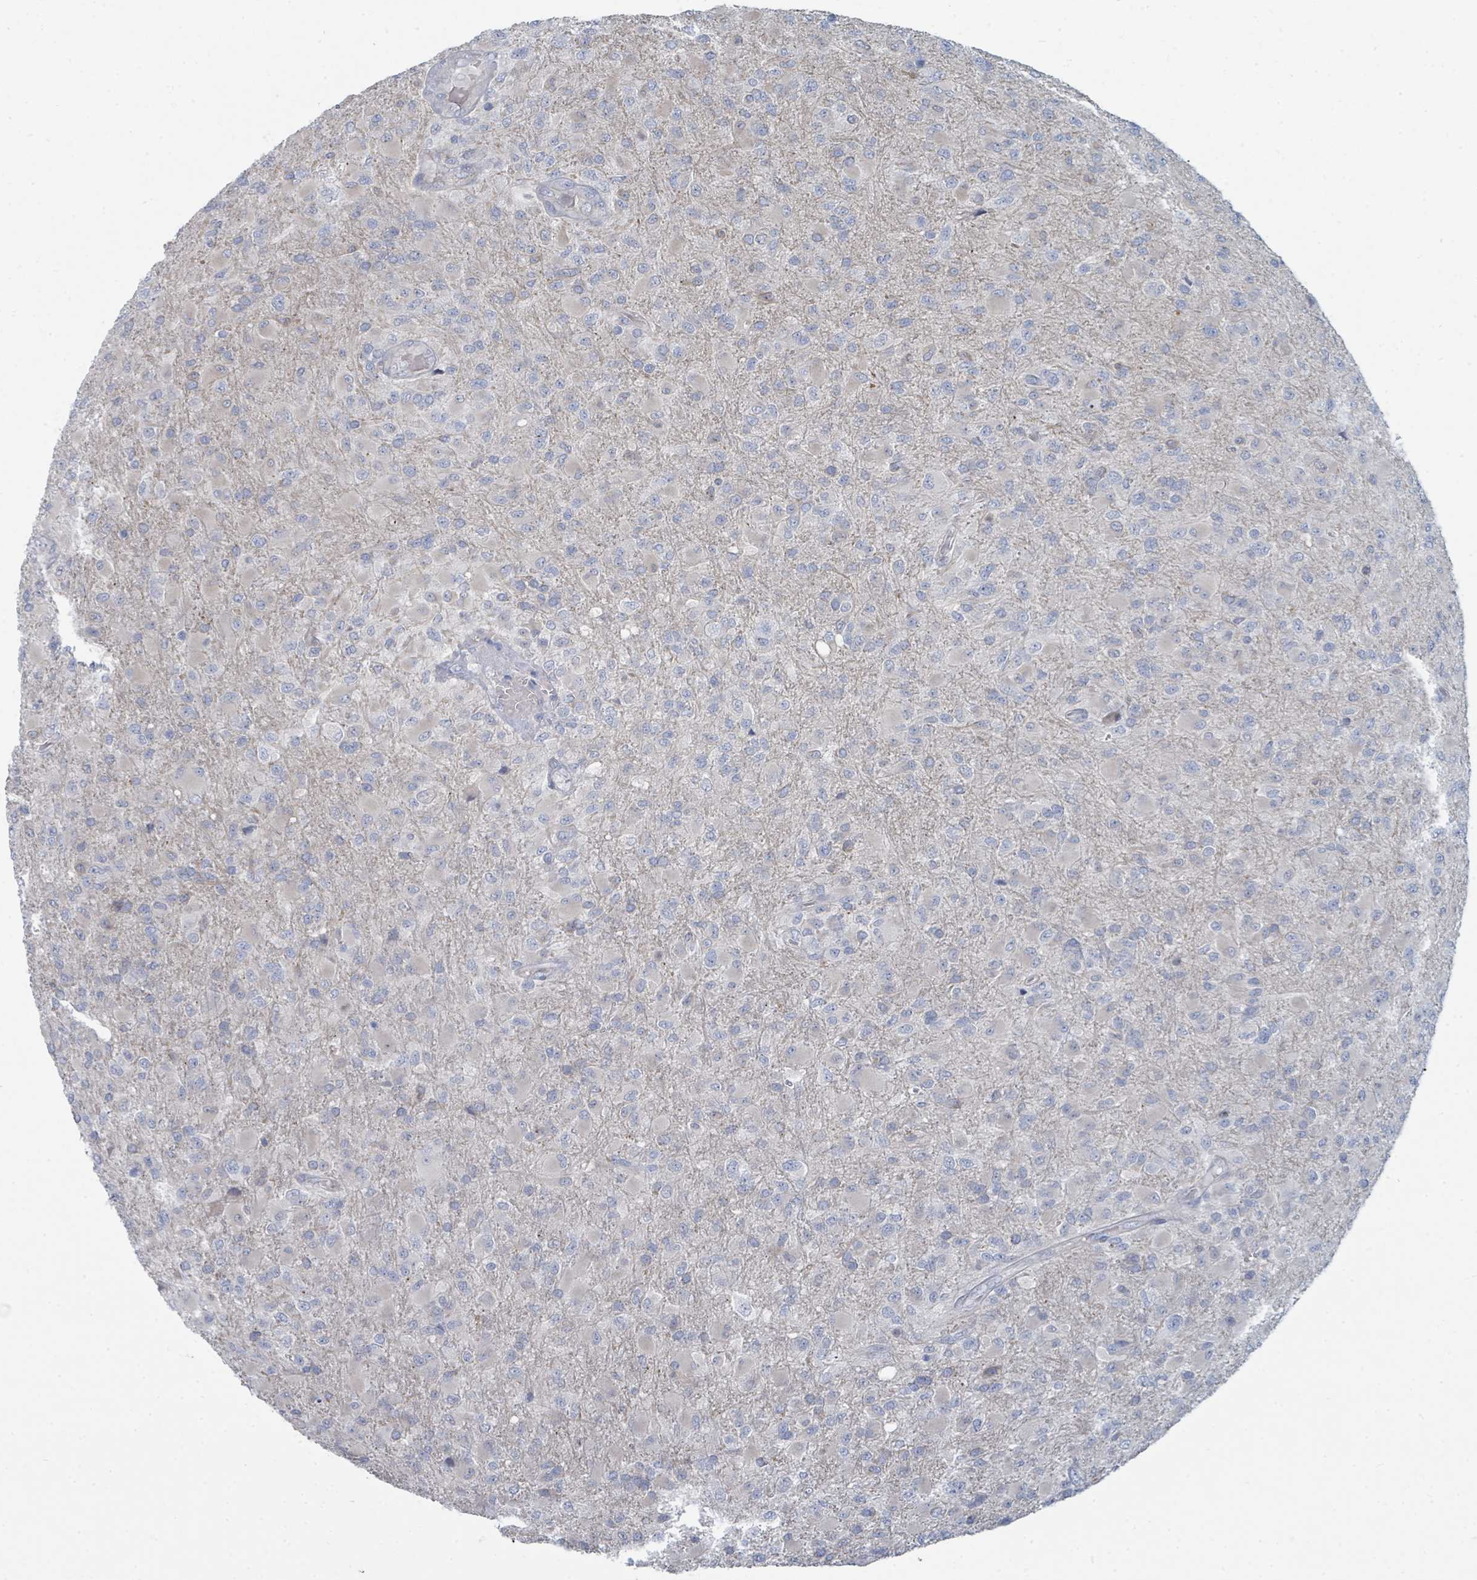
{"staining": {"intensity": "negative", "quantity": "none", "location": "none"}, "tissue": "glioma", "cell_type": "Tumor cells", "image_type": "cancer", "snomed": [{"axis": "morphology", "description": "Glioma, malignant, Low grade"}, {"axis": "topography", "description": "Brain"}], "caption": "Immunohistochemistry (IHC) of human low-grade glioma (malignant) shows no expression in tumor cells.", "gene": "SLC25A45", "patient": {"sex": "male", "age": 65}}